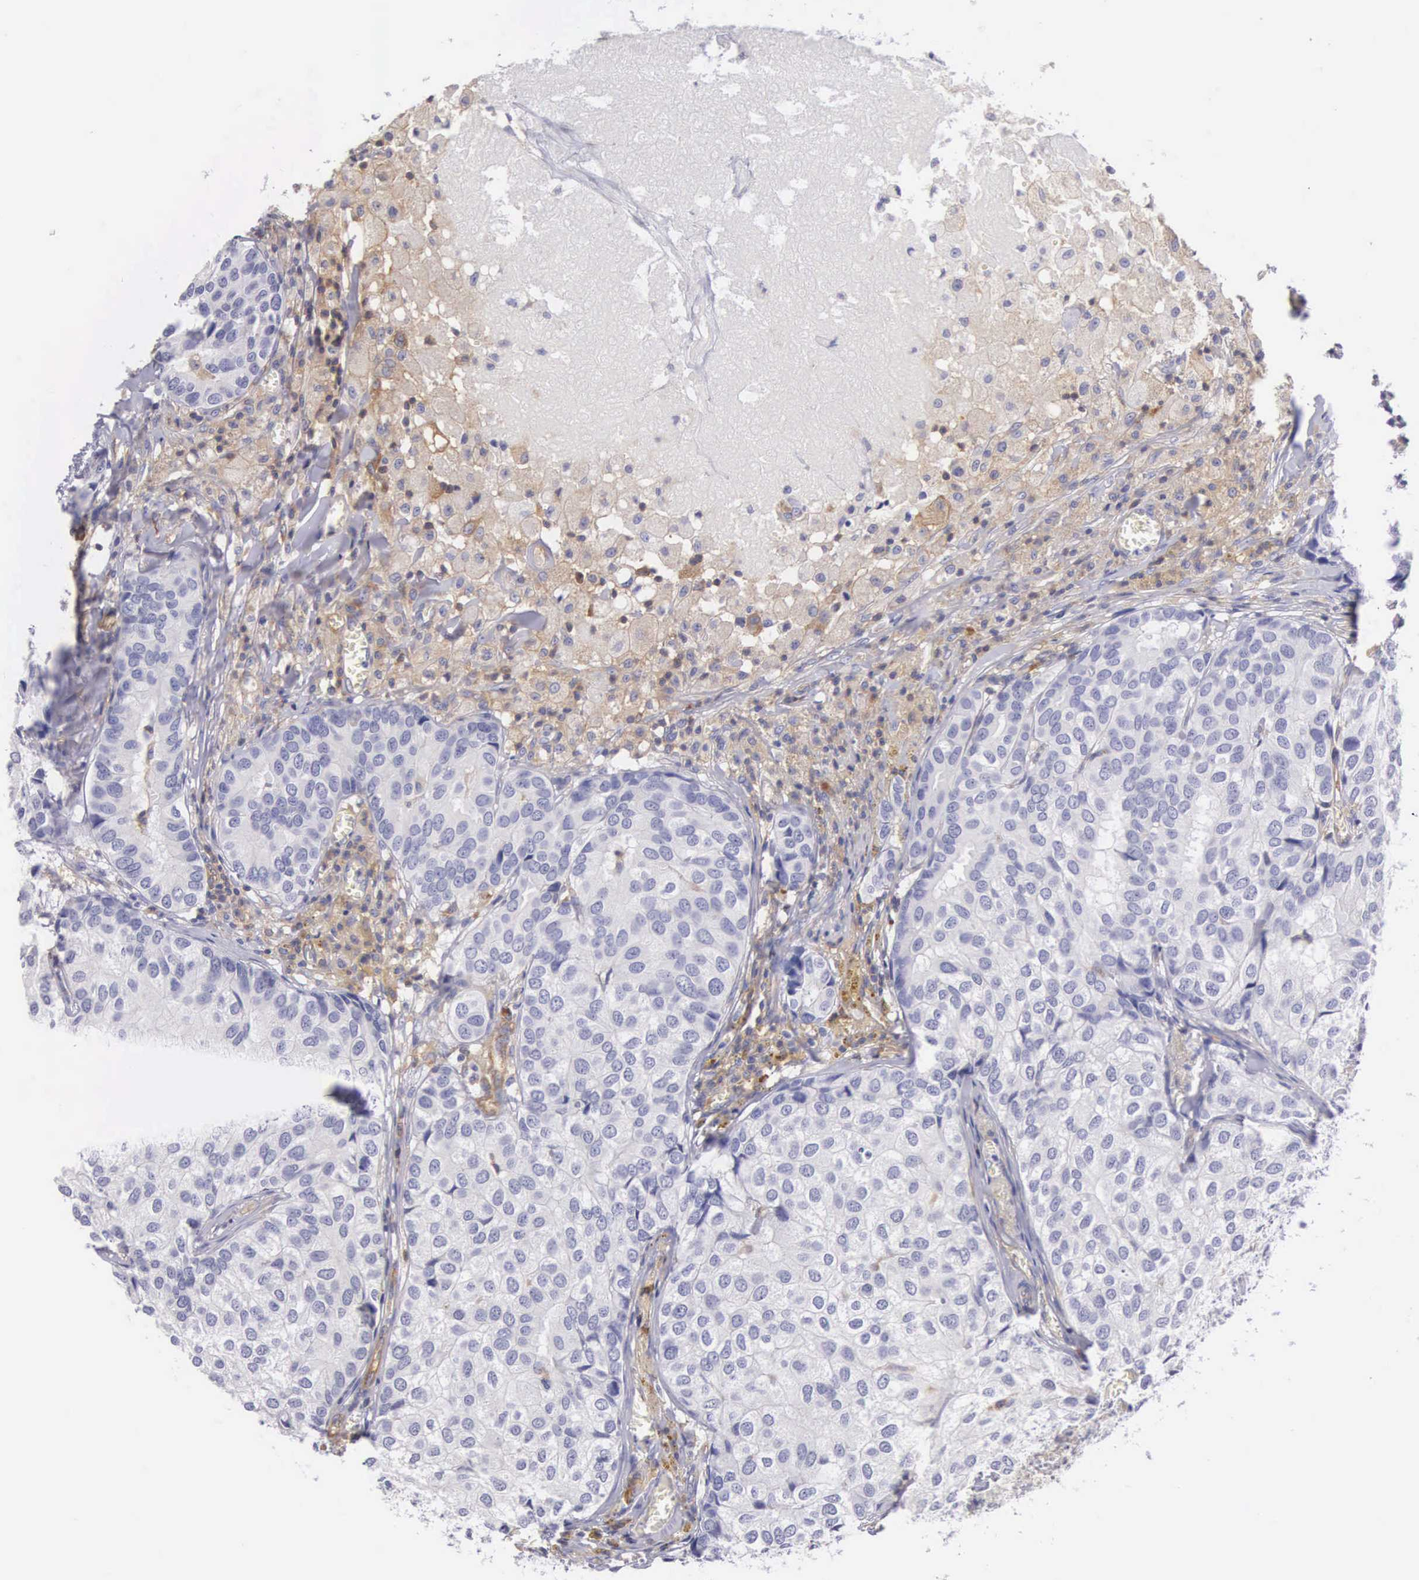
{"staining": {"intensity": "negative", "quantity": "none", "location": "none"}, "tissue": "breast cancer", "cell_type": "Tumor cells", "image_type": "cancer", "snomed": [{"axis": "morphology", "description": "Duct carcinoma"}, {"axis": "topography", "description": "Breast"}], "caption": "This image is of breast cancer (intraductal carcinoma) stained with immunohistochemistry (IHC) to label a protein in brown with the nuclei are counter-stained blue. There is no positivity in tumor cells.", "gene": "OSBPL3", "patient": {"sex": "female", "age": 68}}